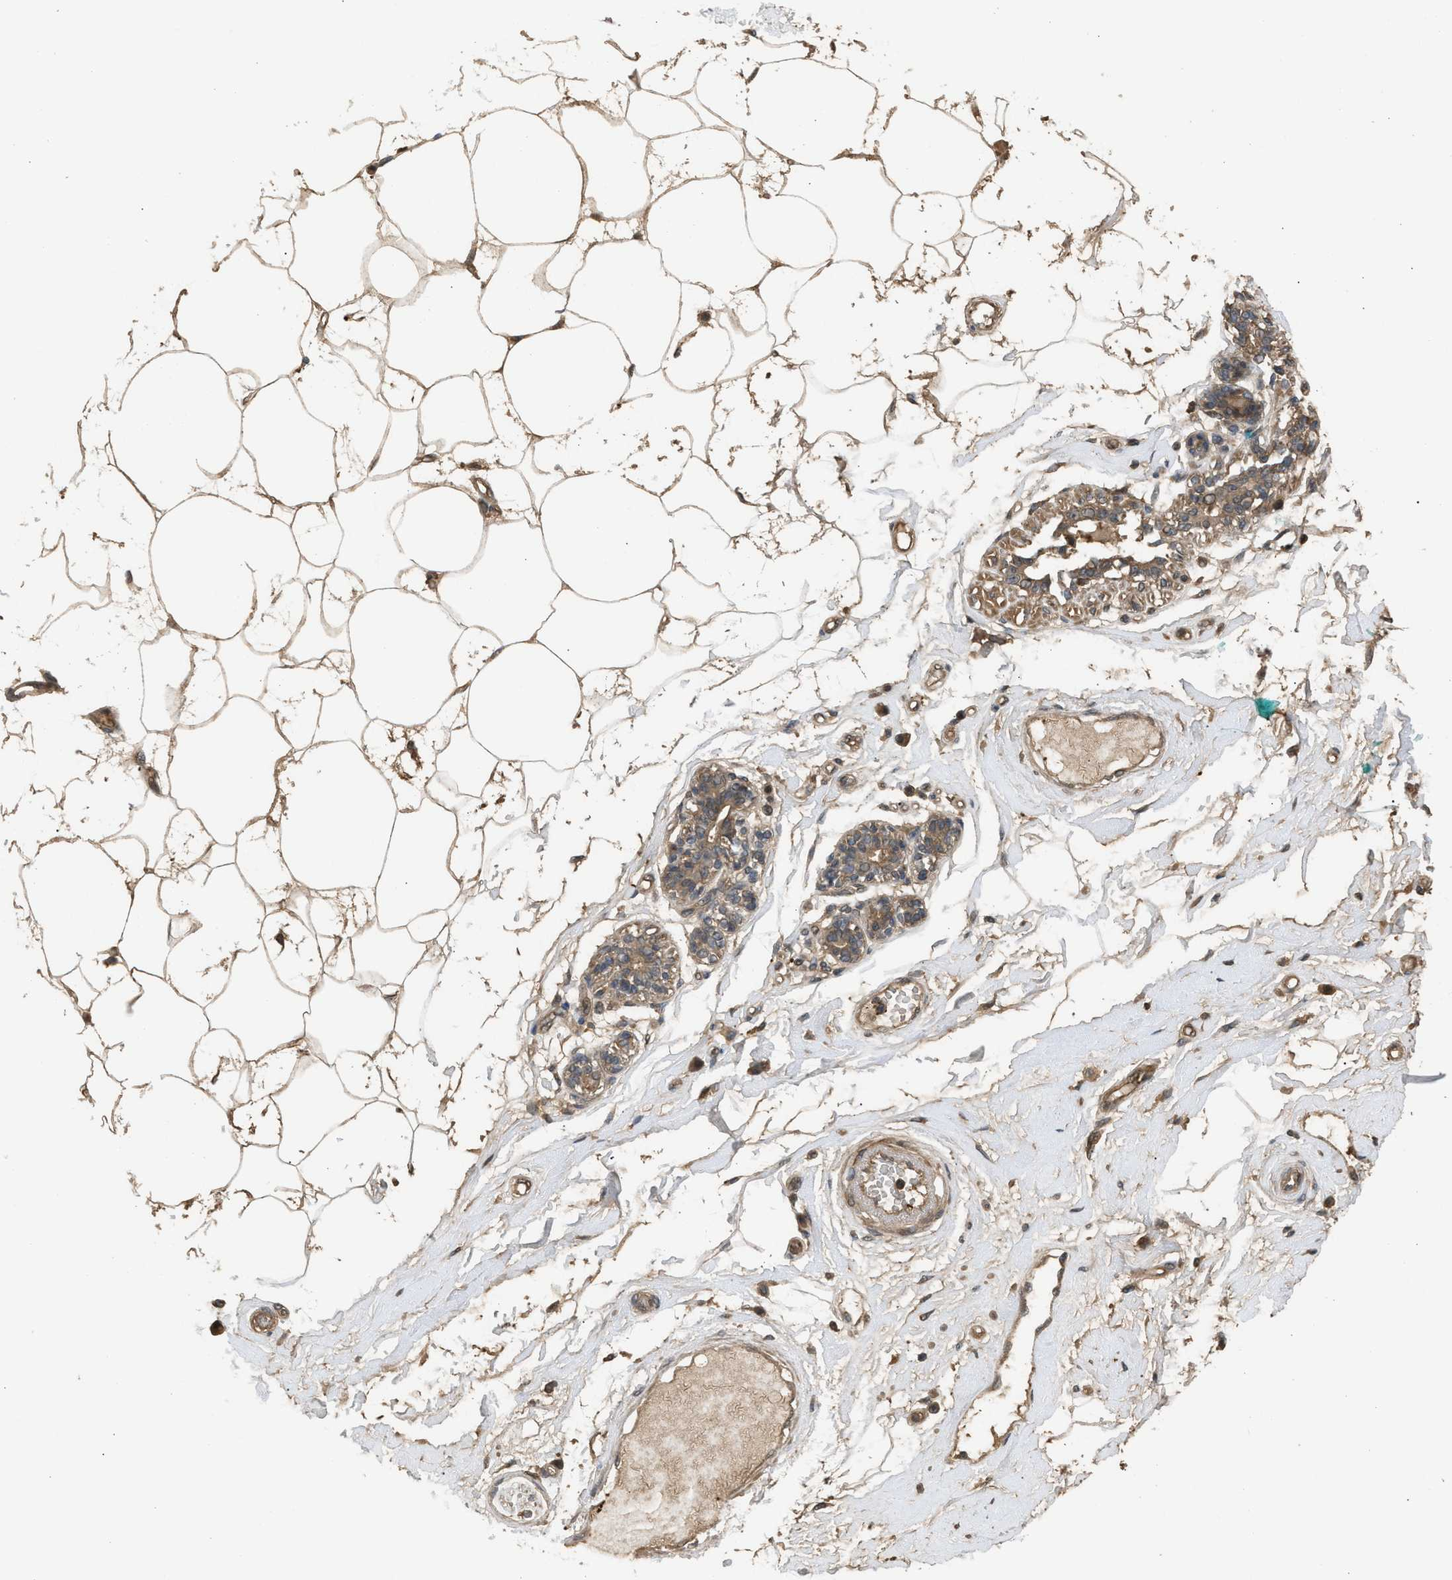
{"staining": {"intensity": "moderate", "quantity": ">75%", "location": "cytoplasmic/membranous"}, "tissue": "breast", "cell_type": "Adipocytes", "image_type": "normal", "snomed": [{"axis": "morphology", "description": "Normal tissue, NOS"}, {"axis": "morphology", "description": "Lobular carcinoma"}, {"axis": "topography", "description": "Breast"}], "caption": "The photomicrograph demonstrates immunohistochemical staining of benign breast. There is moderate cytoplasmic/membranous staining is identified in about >75% of adipocytes. (DAB (3,3'-diaminobenzidine) IHC with brightfield microscopy, high magnification).", "gene": "ARHGDIA", "patient": {"sex": "female", "age": 59}}